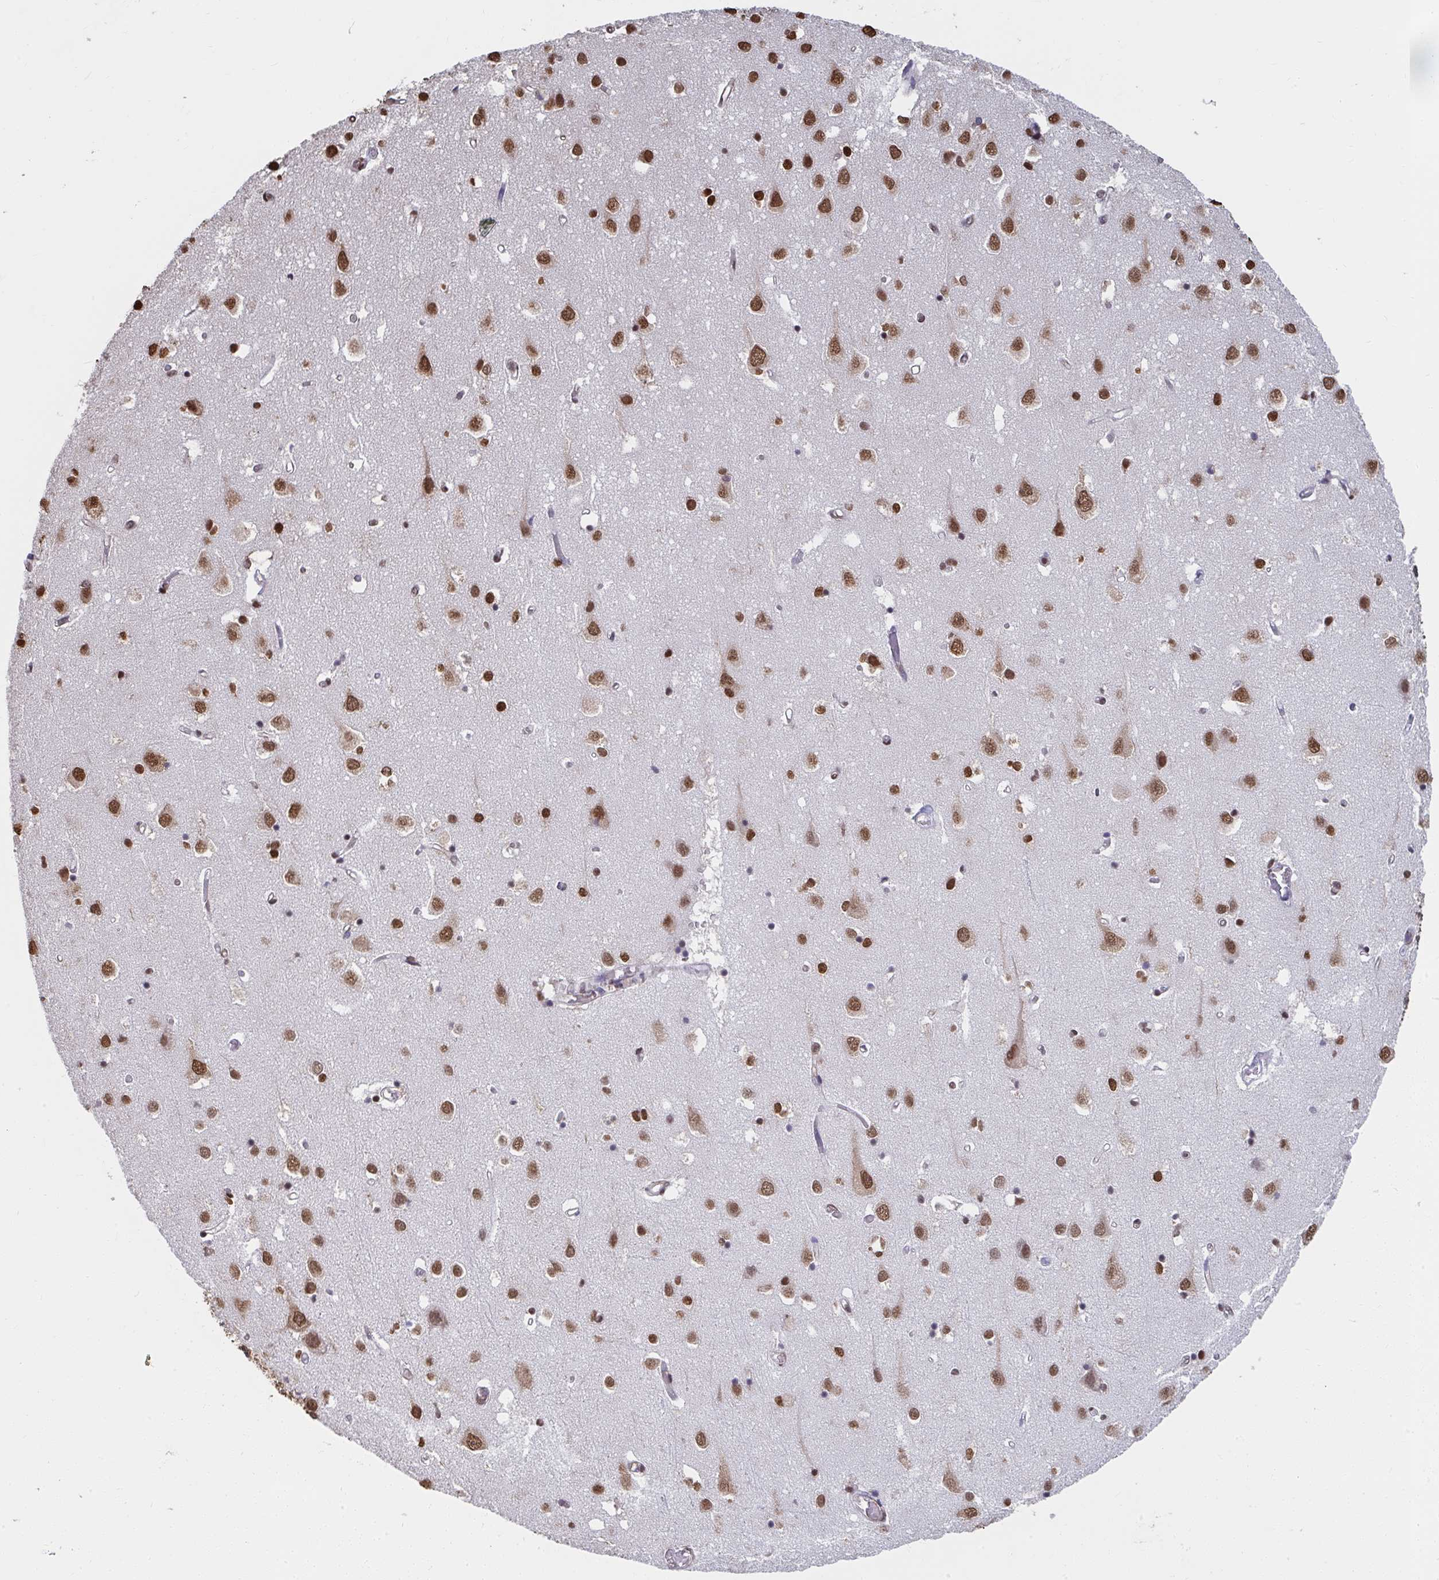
{"staining": {"intensity": "negative", "quantity": "none", "location": "none"}, "tissue": "cerebral cortex", "cell_type": "Endothelial cells", "image_type": "normal", "snomed": [{"axis": "morphology", "description": "Normal tissue, NOS"}, {"axis": "topography", "description": "Cerebral cortex"}], "caption": "Immunohistochemistry (IHC) of unremarkable human cerebral cortex shows no positivity in endothelial cells.", "gene": "SYNCRIP", "patient": {"sex": "male", "age": 70}}